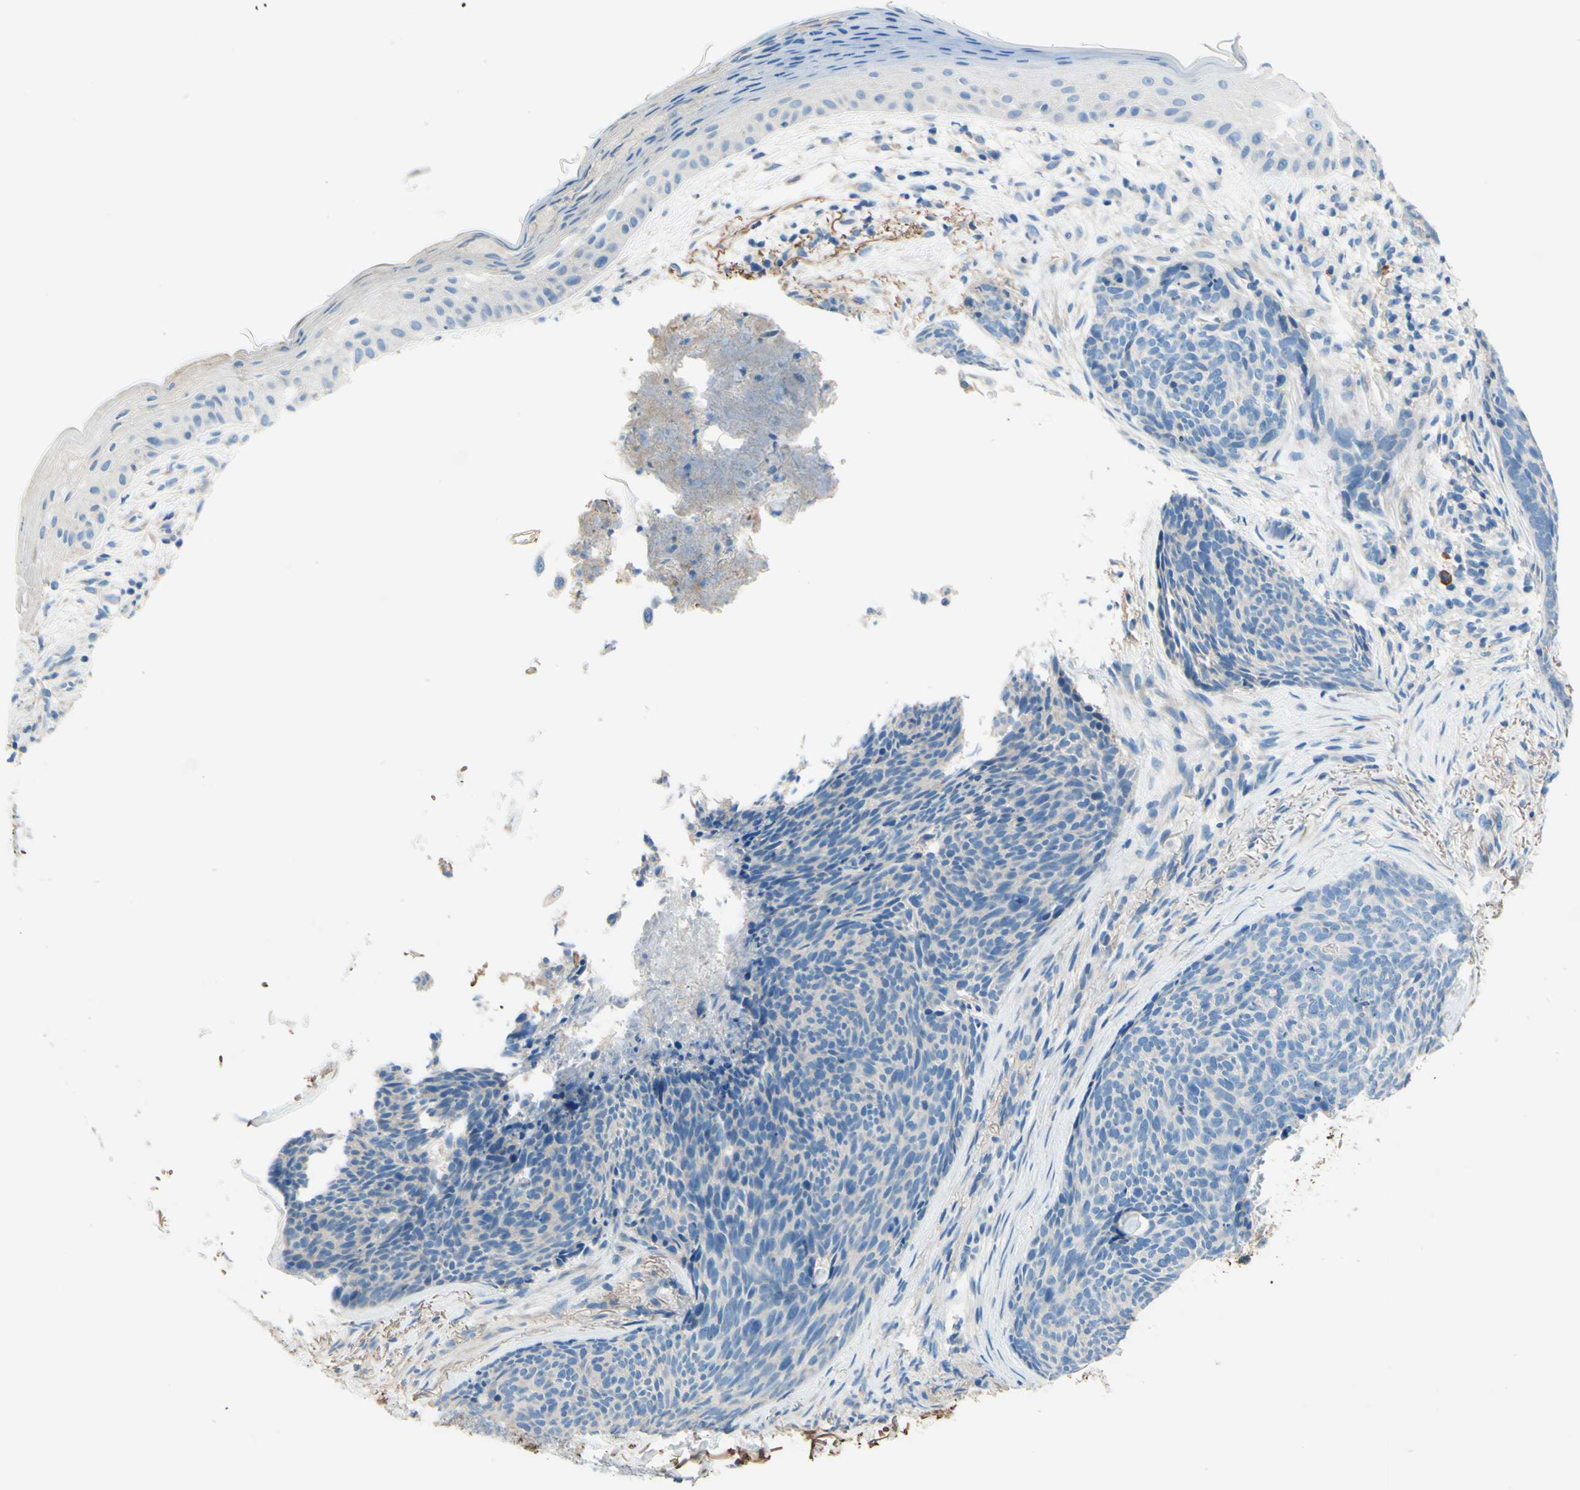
{"staining": {"intensity": "negative", "quantity": "none", "location": "none"}, "tissue": "skin cancer", "cell_type": "Tumor cells", "image_type": "cancer", "snomed": [{"axis": "morphology", "description": "Basal cell carcinoma"}, {"axis": "topography", "description": "Skin"}], "caption": "The histopathology image demonstrates no staining of tumor cells in skin cancer.", "gene": "PASD1", "patient": {"sex": "female", "age": 70}}